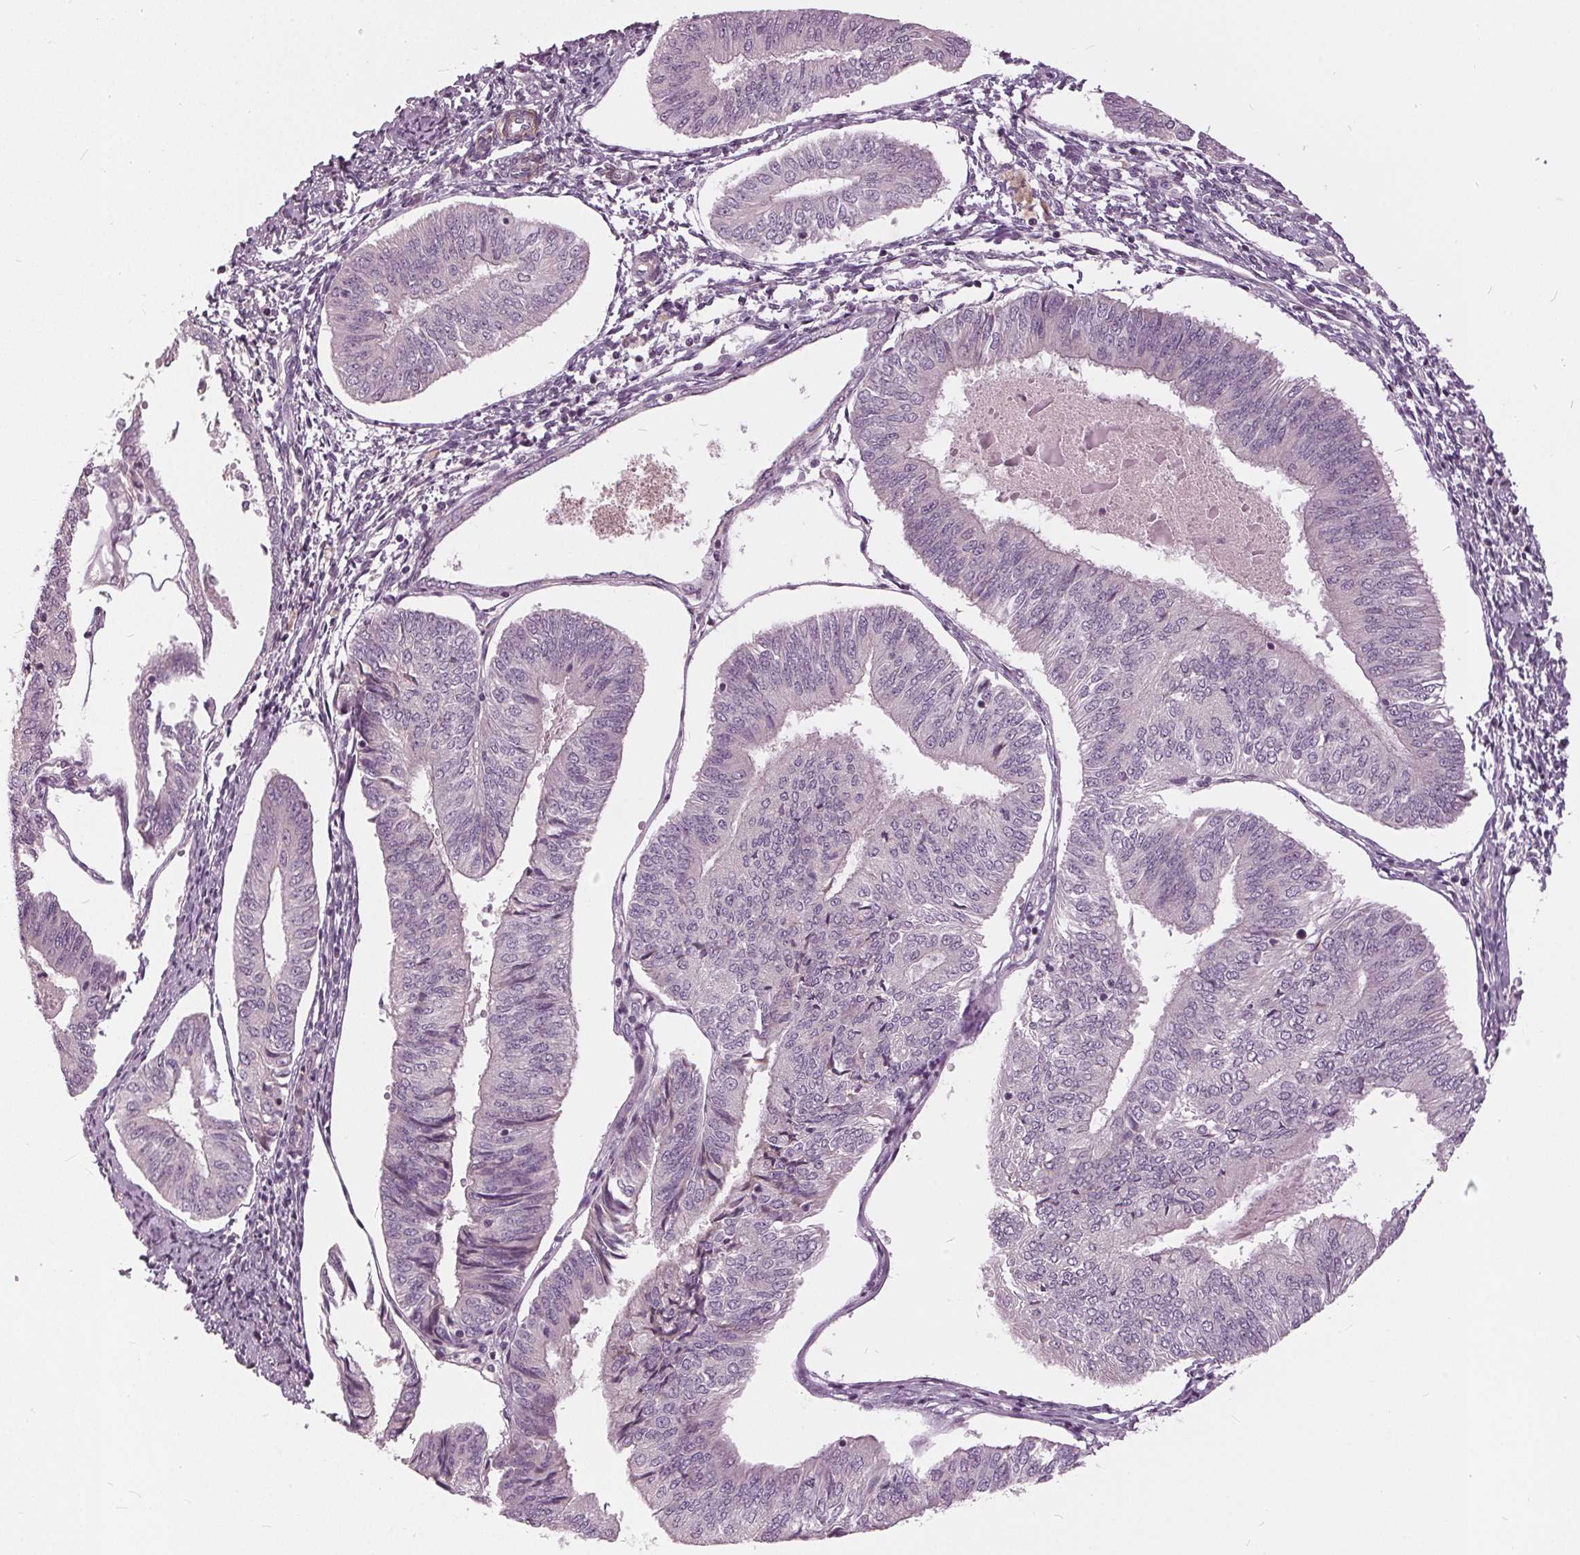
{"staining": {"intensity": "negative", "quantity": "none", "location": "none"}, "tissue": "endometrial cancer", "cell_type": "Tumor cells", "image_type": "cancer", "snomed": [{"axis": "morphology", "description": "Adenocarcinoma, NOS"}, {"axis": "topography", "description": "Endometrium"}], "caption": "DAB immunohistochemical staining of human endometrial adenocarcinoma exhibits no significant positivity in tumor cells.", "gene": "KLK13", "patient": {"sex": "female", "age": 58}}